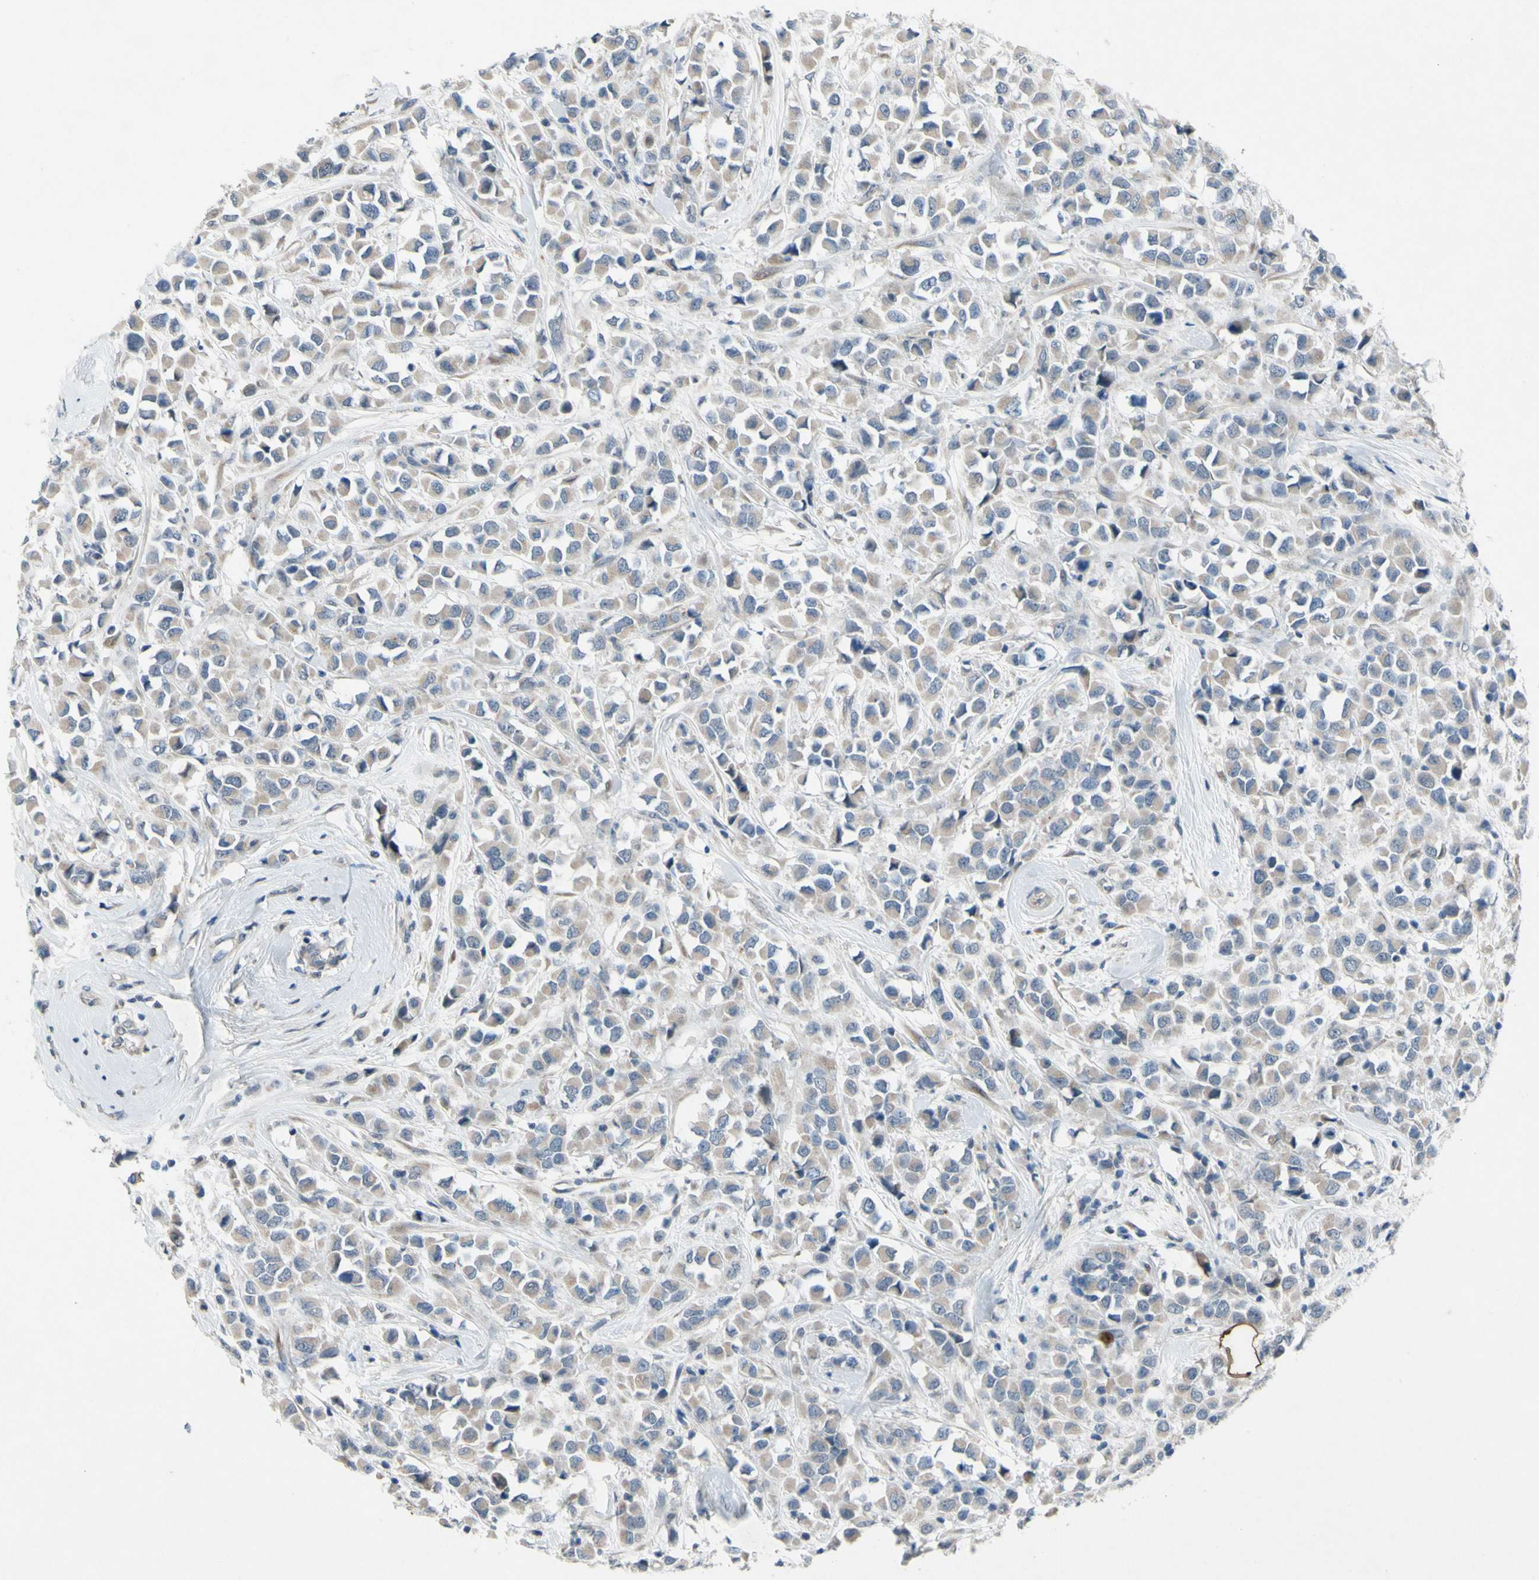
{"staining": {"intensity": "moderate", "quantity": ">75%", "location": "cytoplasmic/membranous"}, "tissue": "breast cancer", "cell_type": "Tumor cells", "image_type": "cancer", "snomed": [{"axis": "morphology", "description": "Duct carcinoma"}, {"axis": "topography", "description": "Breast"}], "caption": "Protein analysis of breast cancer (invasive ductal carcinoma) tissue demonstrates moderate cytoplasmic/membranous expression in approximately >75% of tumor cells.", "gene": "GRAMD2B", "patient": {"sex": "female", "age": 61}}